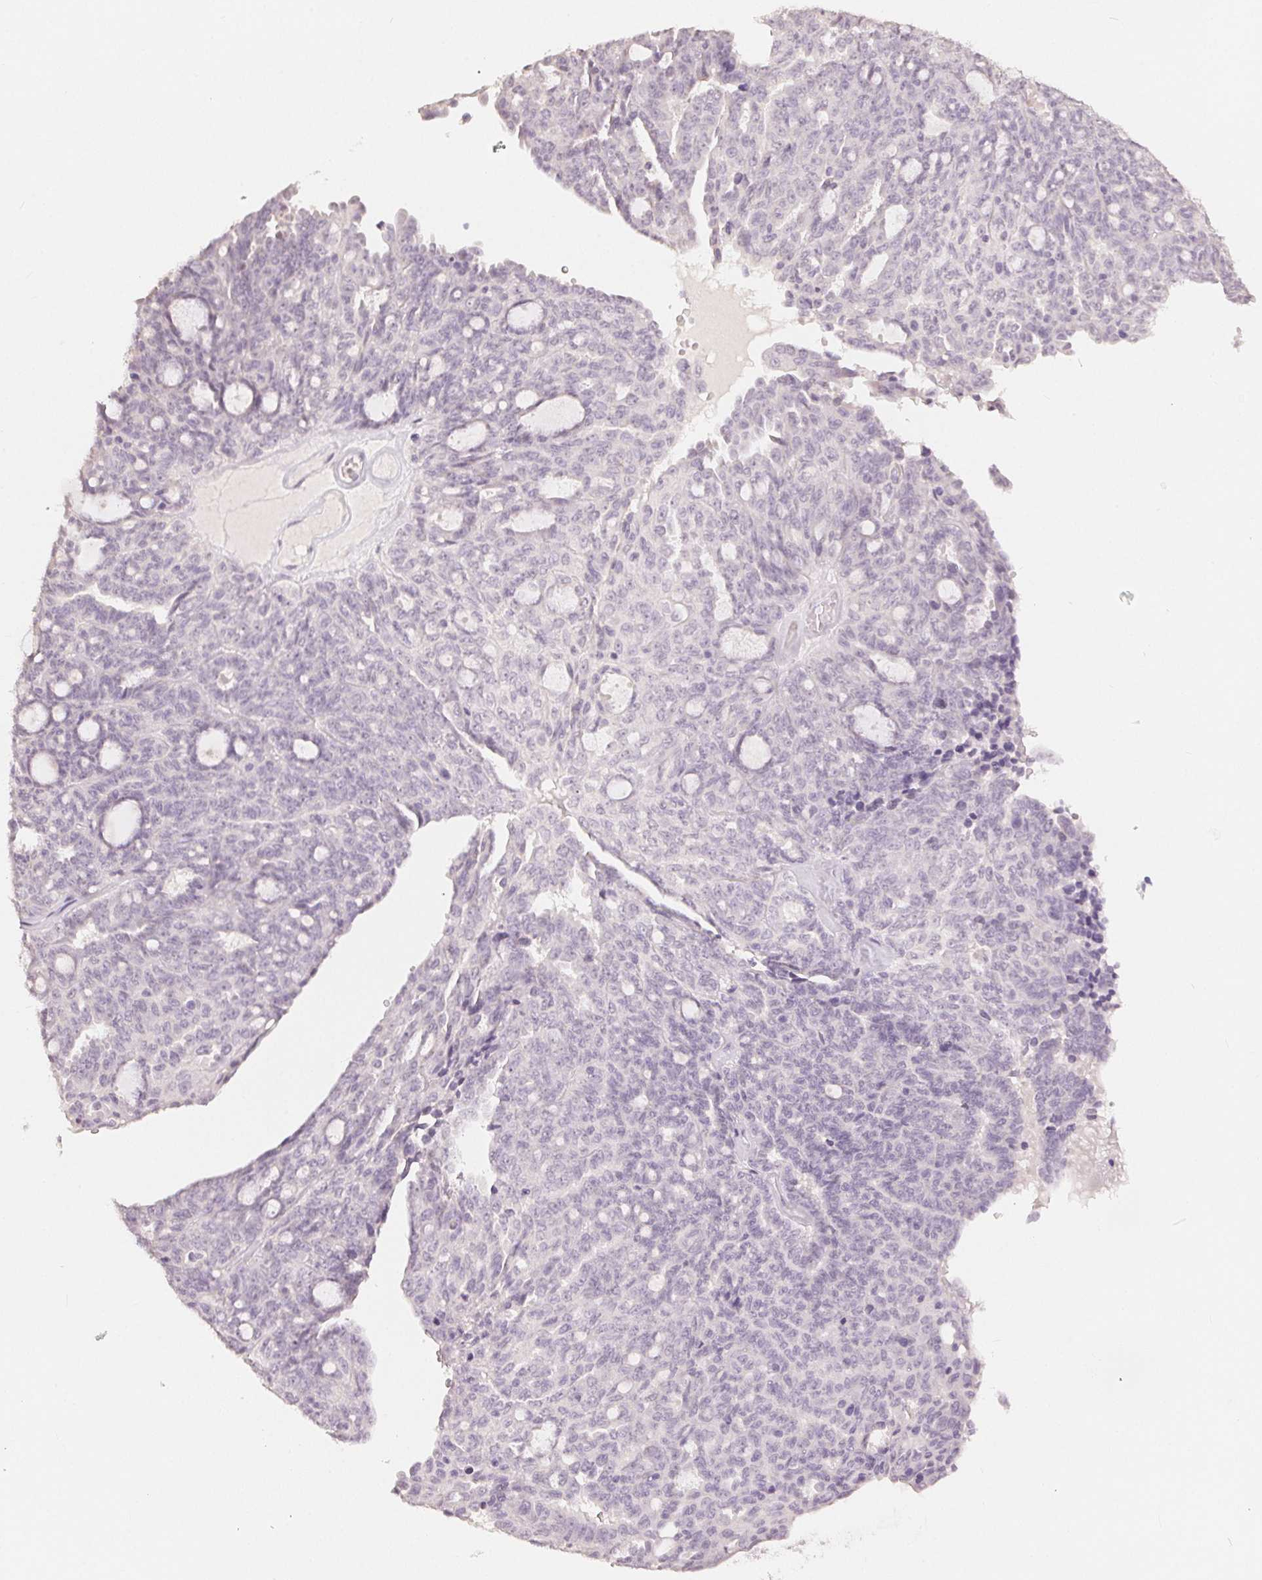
{"staining": {"intensity": "negative", "quantity": "none", "location": "none"}, "tissue": "ovarian cancer", "cell_type": "Tumor cells", "image_type": "cancer", "snomed": [{"axis": "morphology", "description": "Cystadenocarcinoma, serous, NOS"}, {"axis": "topography", "description": "Ovary"}], "caption": "A photomicrograph of human ovarian serous cystadenocarcinoma is negative for staining in tumor cells.", "gene": "SLC27A5", "patient": {"sex": "female", "age": 71}}